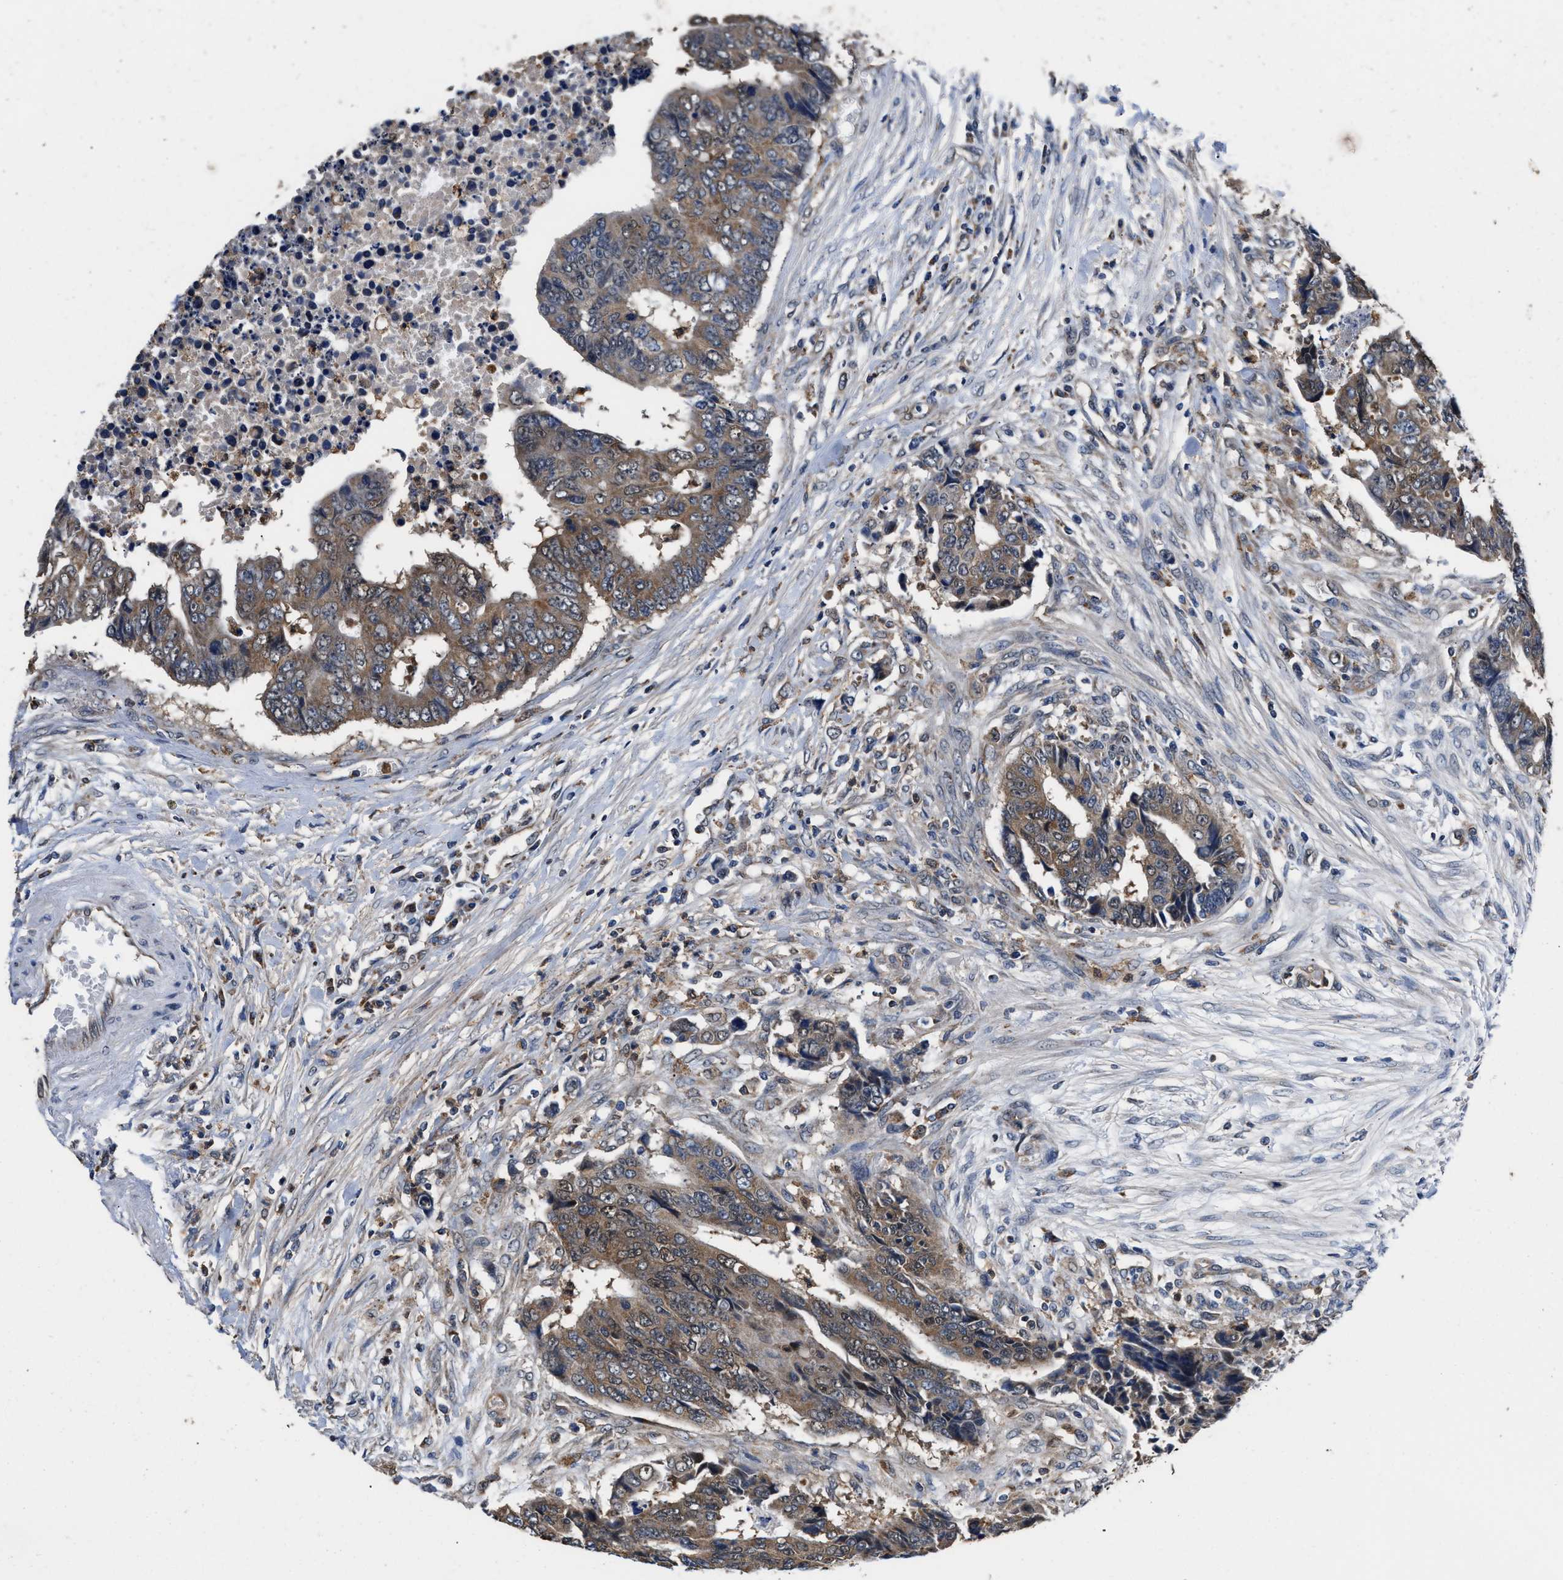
{"staining": {"intensity": "weak", "quantity": ">75%", "location": "cytoplasmic/membranous"}, "tissue": "colorectal cancer", "cell_type": "Tumor cells", "image_type": "cancer", "snomed": [{"axis": "morphology", "description": "Adenocarcinoma, NOS"}, {"axis": "topography", "description": "Rectum"}], "caption": "Adenocarcinoma (colorectal) stained with immunohistochemistry reveals weak cytoplasmic/membranous expression in approximately >75% of tumor cells. The staining was performed using DAB (3,3'-diaminobenzidine) to visualize the protein expression in brown, while the nuclei were stained in blue with hematoxylin (Magnification: 20x).", "gene": "ACLY", "patient": {"sex": "male", "age": 84}}